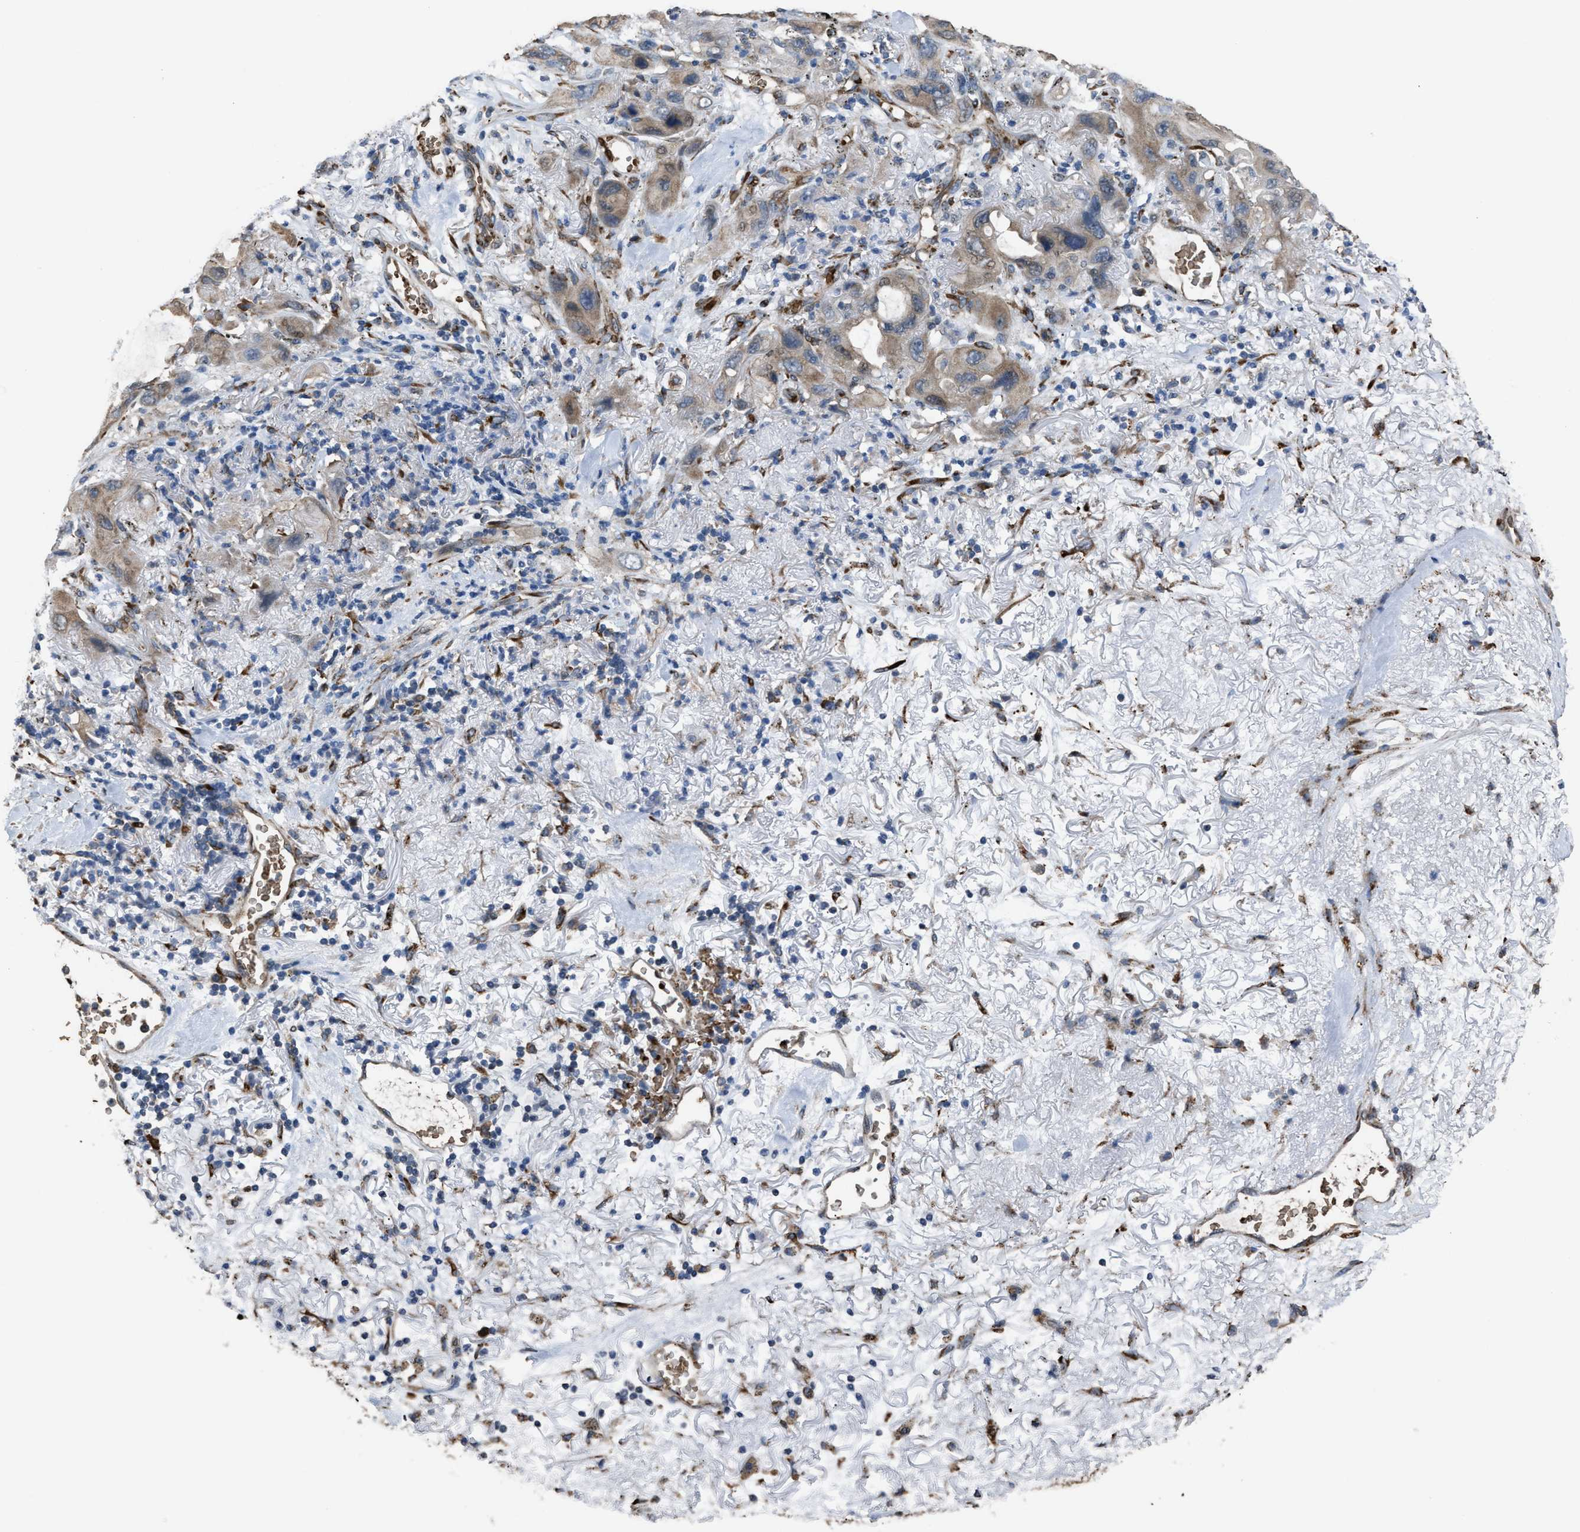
{"staining": {"intensity": "weak", "quantity": "25%-75%", "location": "cytoplasmic/membranous"}, "tissue": "lung cancer", "cell_type": "Tumor cells", "image_type": "cancer", "snomed": [{"axis": "morphology", "description": "Squamous cell carcinoma, NOS"}, {"axis": "topography", "description": "Lung"}], "caption": "There is low levels of weak cytoplasmic/membranous expression in tumor cells of lung cancer, as demonstrated by immunohistochemical staining (brown color).", "gene": "SELENOM", "patient": {"sex": "female", "age": 73}}